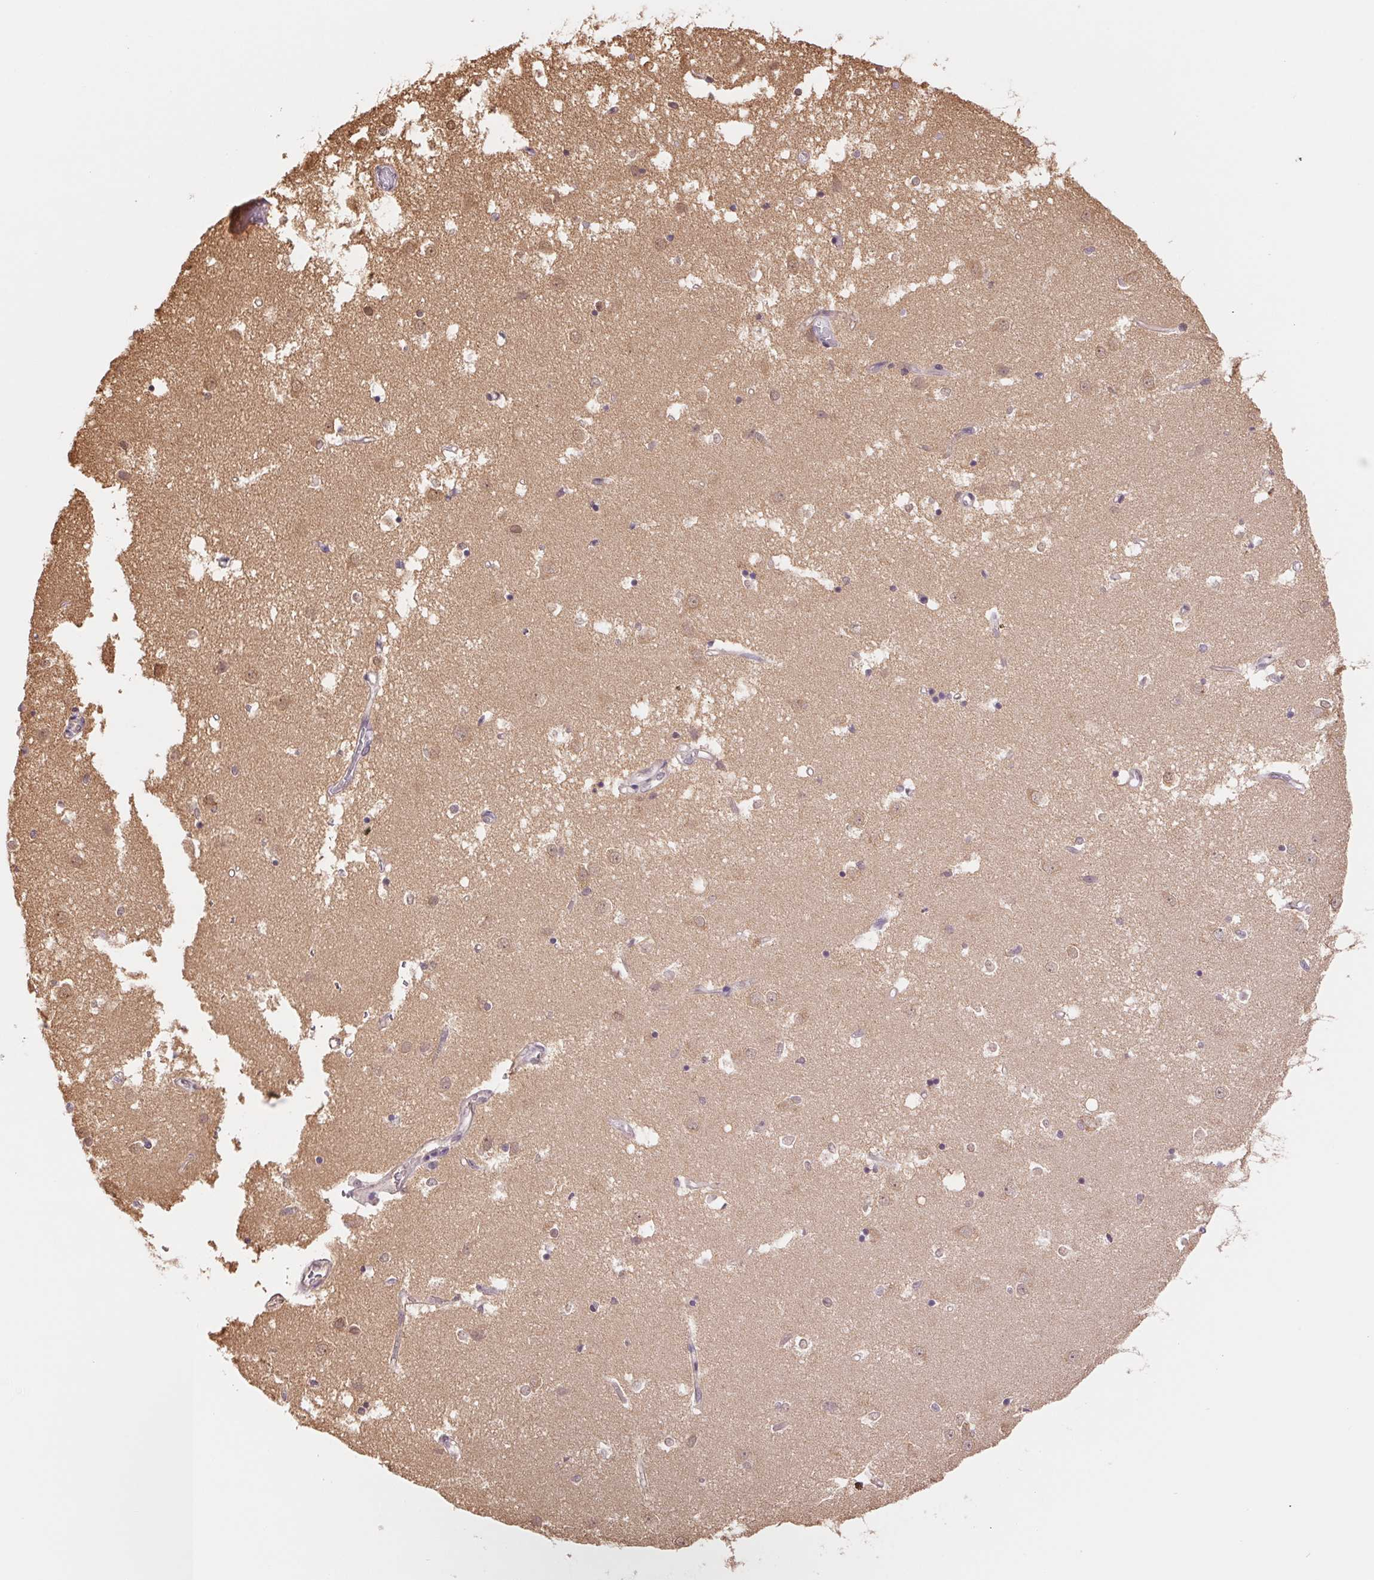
{"staining": {"intensity": "negative", "quantity": "none", "location": "none"}, "tissue": "caudate", "cell_type": "Glial cells", "image_type": "normal", "snomed": [{"axis": "morphology", "description": "Normal tissue, NOS"}, {"axis": "topography", "description": "Lateral ventricle wall"}], "caption": "Immunohistochemistry of benign caudate demonstrates no positivity in glial cells.", "gene": "CDC123", "patient": {"sex": "male", "age": 54}}